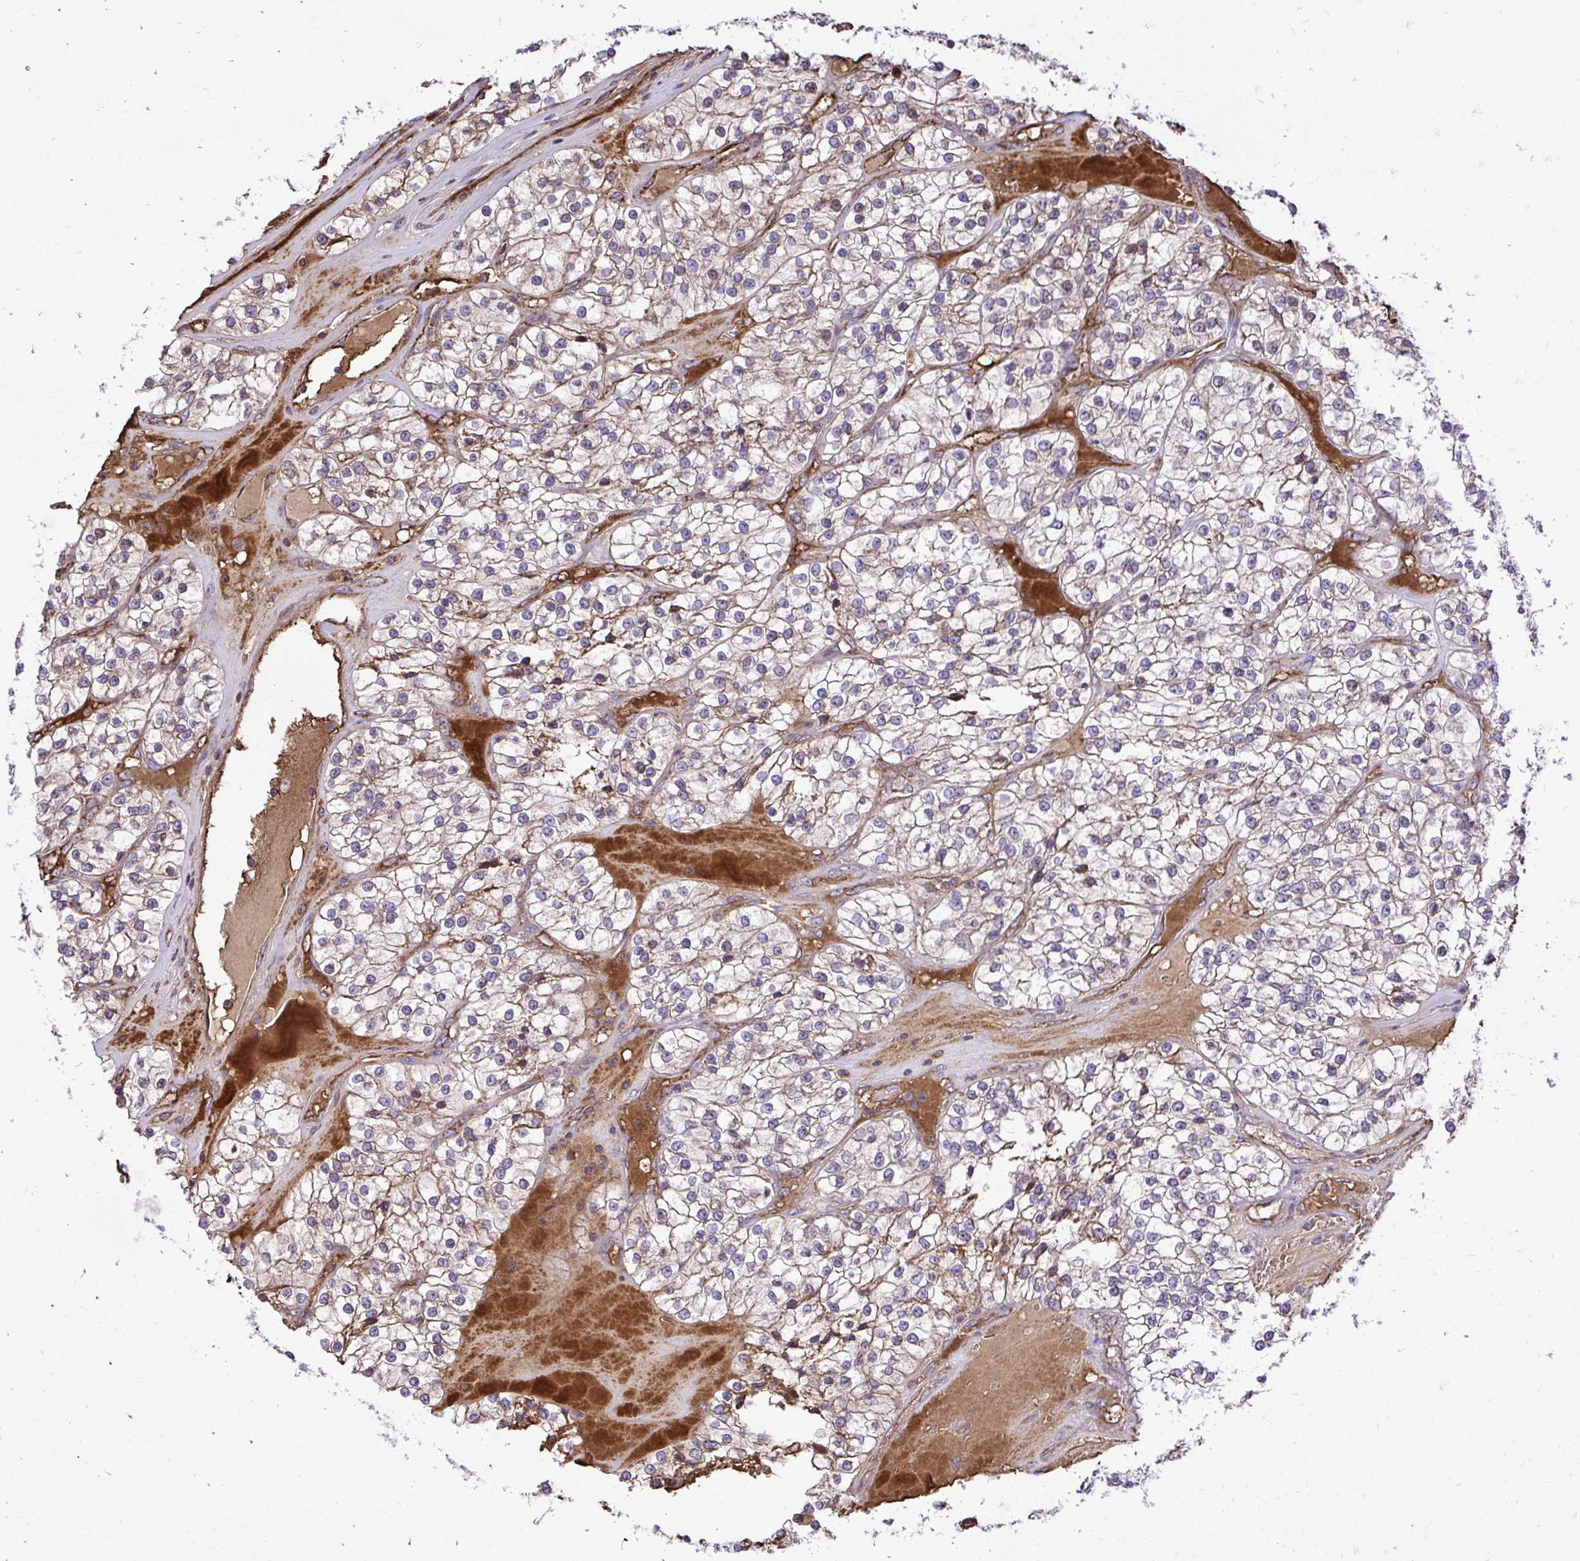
{"staining": {"intensity": "weak", "quantity": "<25%", "location": "cytoplasmic/membranous"}, "tissue": "renal cancer", "cell_type": "Tumor cells", "image_type": "cancer", "snomed": [{"axis": "morphology", "description": "Adenocarcinoma, NOS"}, {"axis": "topography", "description": "Kidney"}], "caption": "Histopathology image shows no protein expression in tumor cells of renal cancer tissue.", "gene": "ATP13A2", "patient": {"sex": "female", "age": 57}}